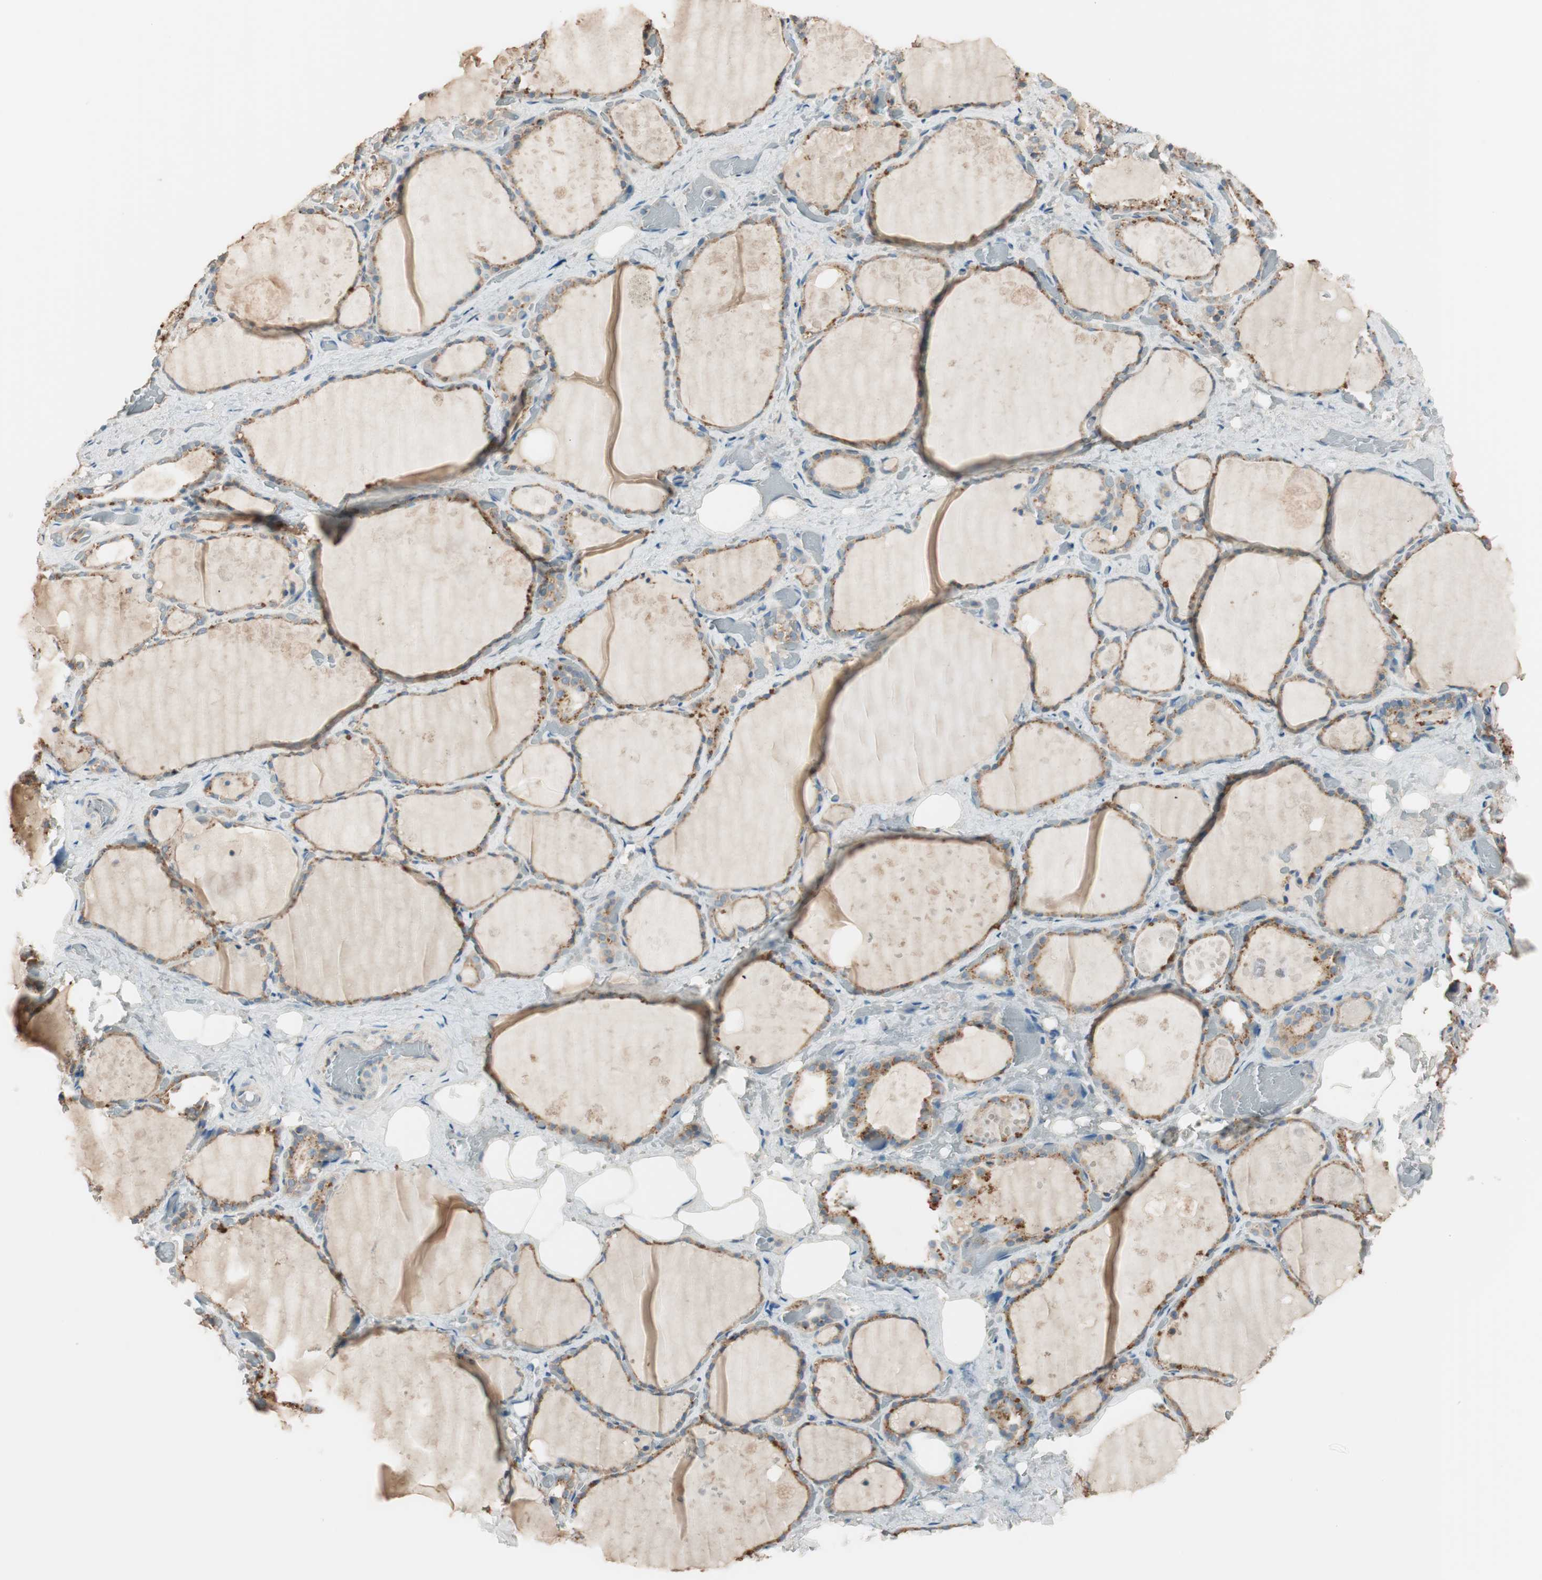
{"staining": {"intensity": "moderate", "quantity": ">75%", "location": "cytoplasmic/membranous"}, "tissue": "thyroid gland", "cell_type": "Glandular cells", "image_type": "normal", "snomed": [{"axis": "morphology", "description": "Normal tissue, NOS"}, {"axis": "topography", "description": "Thyroid gland"}], "caption": "Protein expression analysis of unremarkable thyroid gland reveals moderate cytoplasmic/membranous staining in about >75% of glandular cells.", "gene": "SEC16A", "patient": {"sex": "male", "age": 61}}